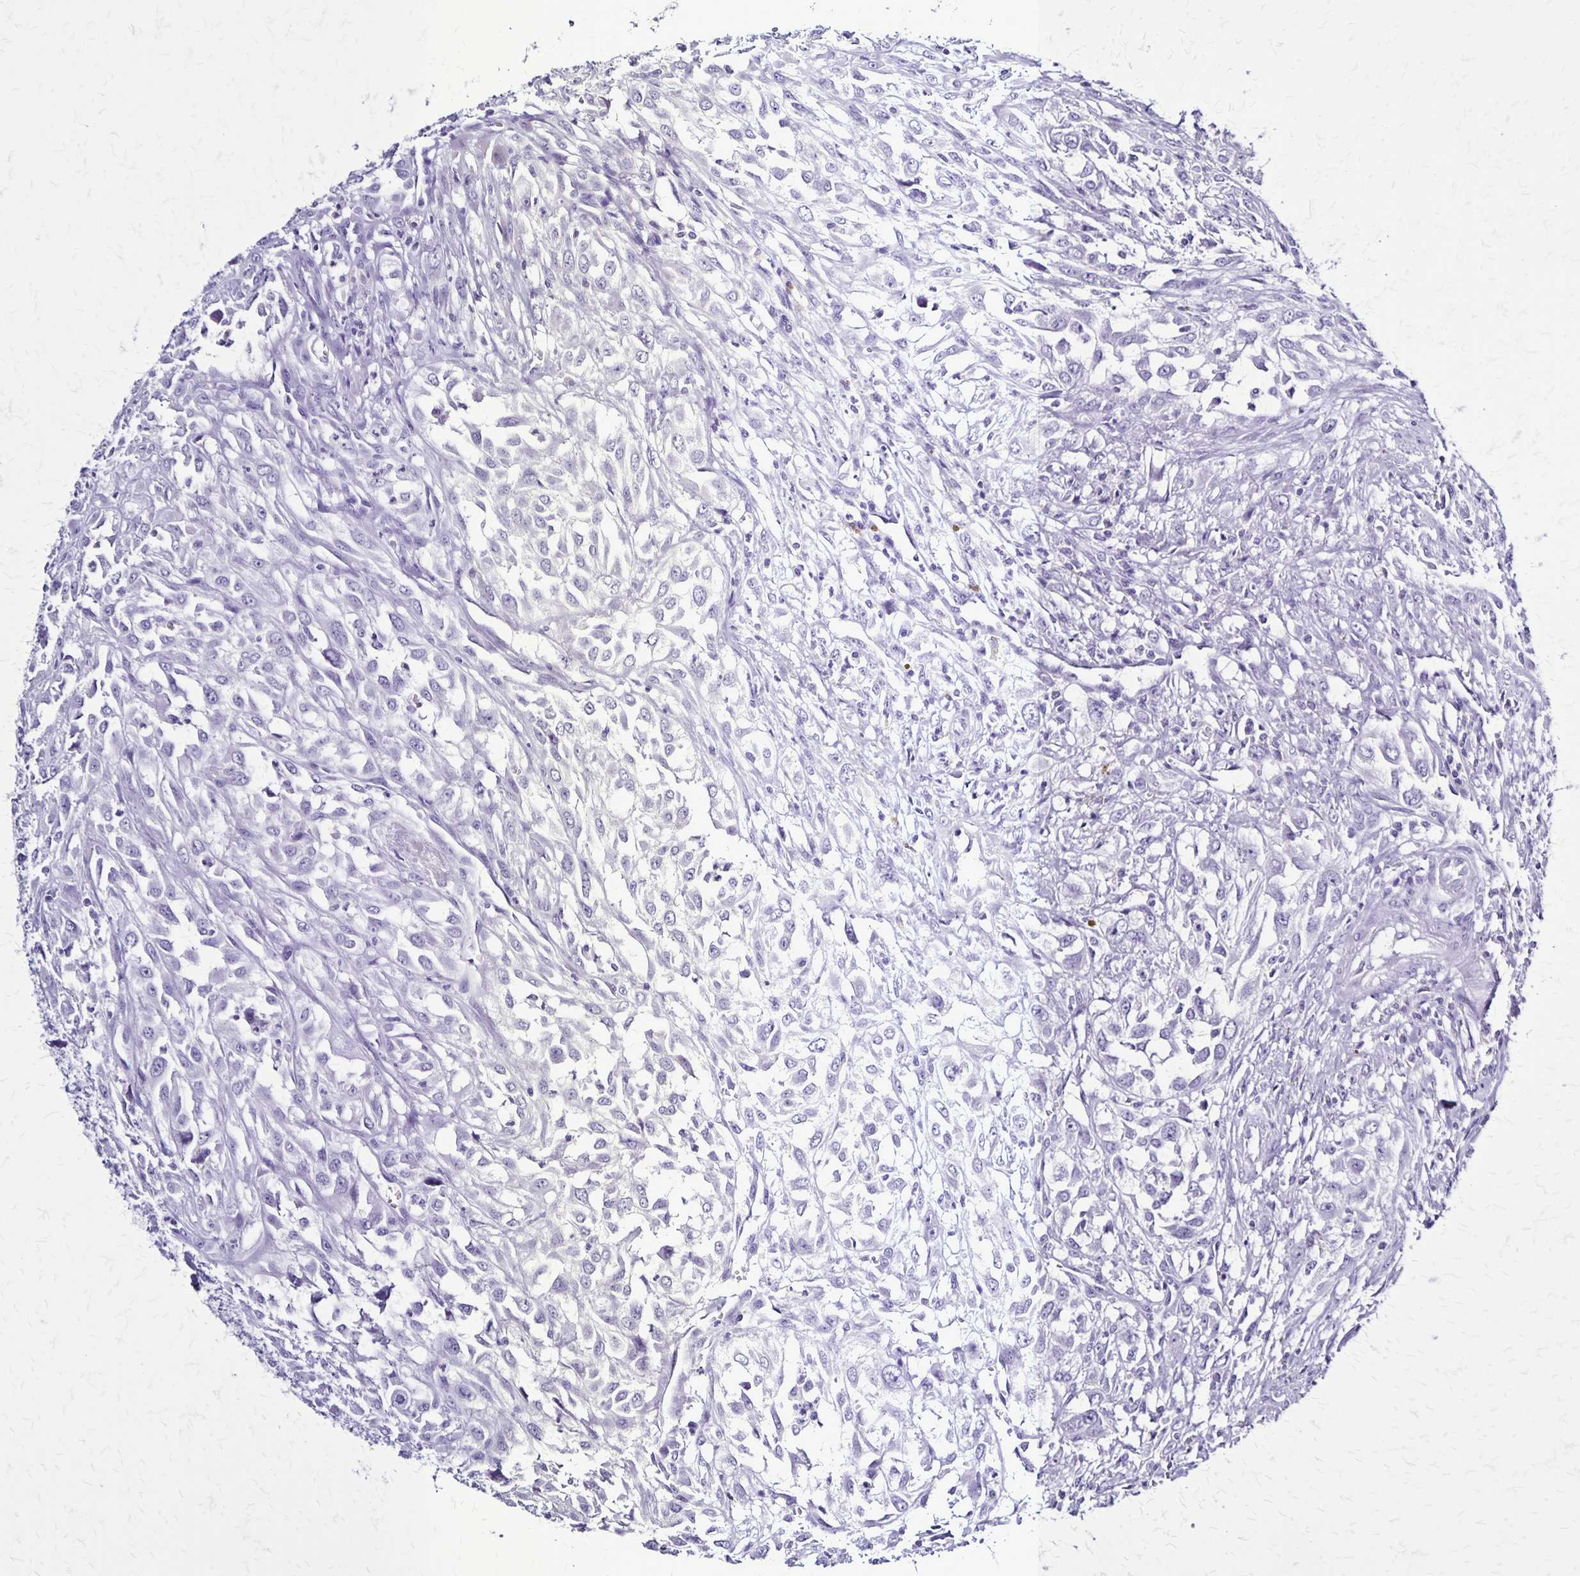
{"staining": {"intensity": "negative", "quantity": "none", "location": "none"}, "tissue": "urothelial cancer", "cell_type": "Tumor cells", "image_type": "cancer", "snomed": [{"axis": "morphology", "description": "Urothelial carcinoma, High grade"}, {"axis": "topography", "description": "Urinary bladder"}], "caption": "IHC of urothelial cancer reveals no staining in tumor cells.", "gene": "PLXNA4", "patient": {"sex": "male", "age": 67}}